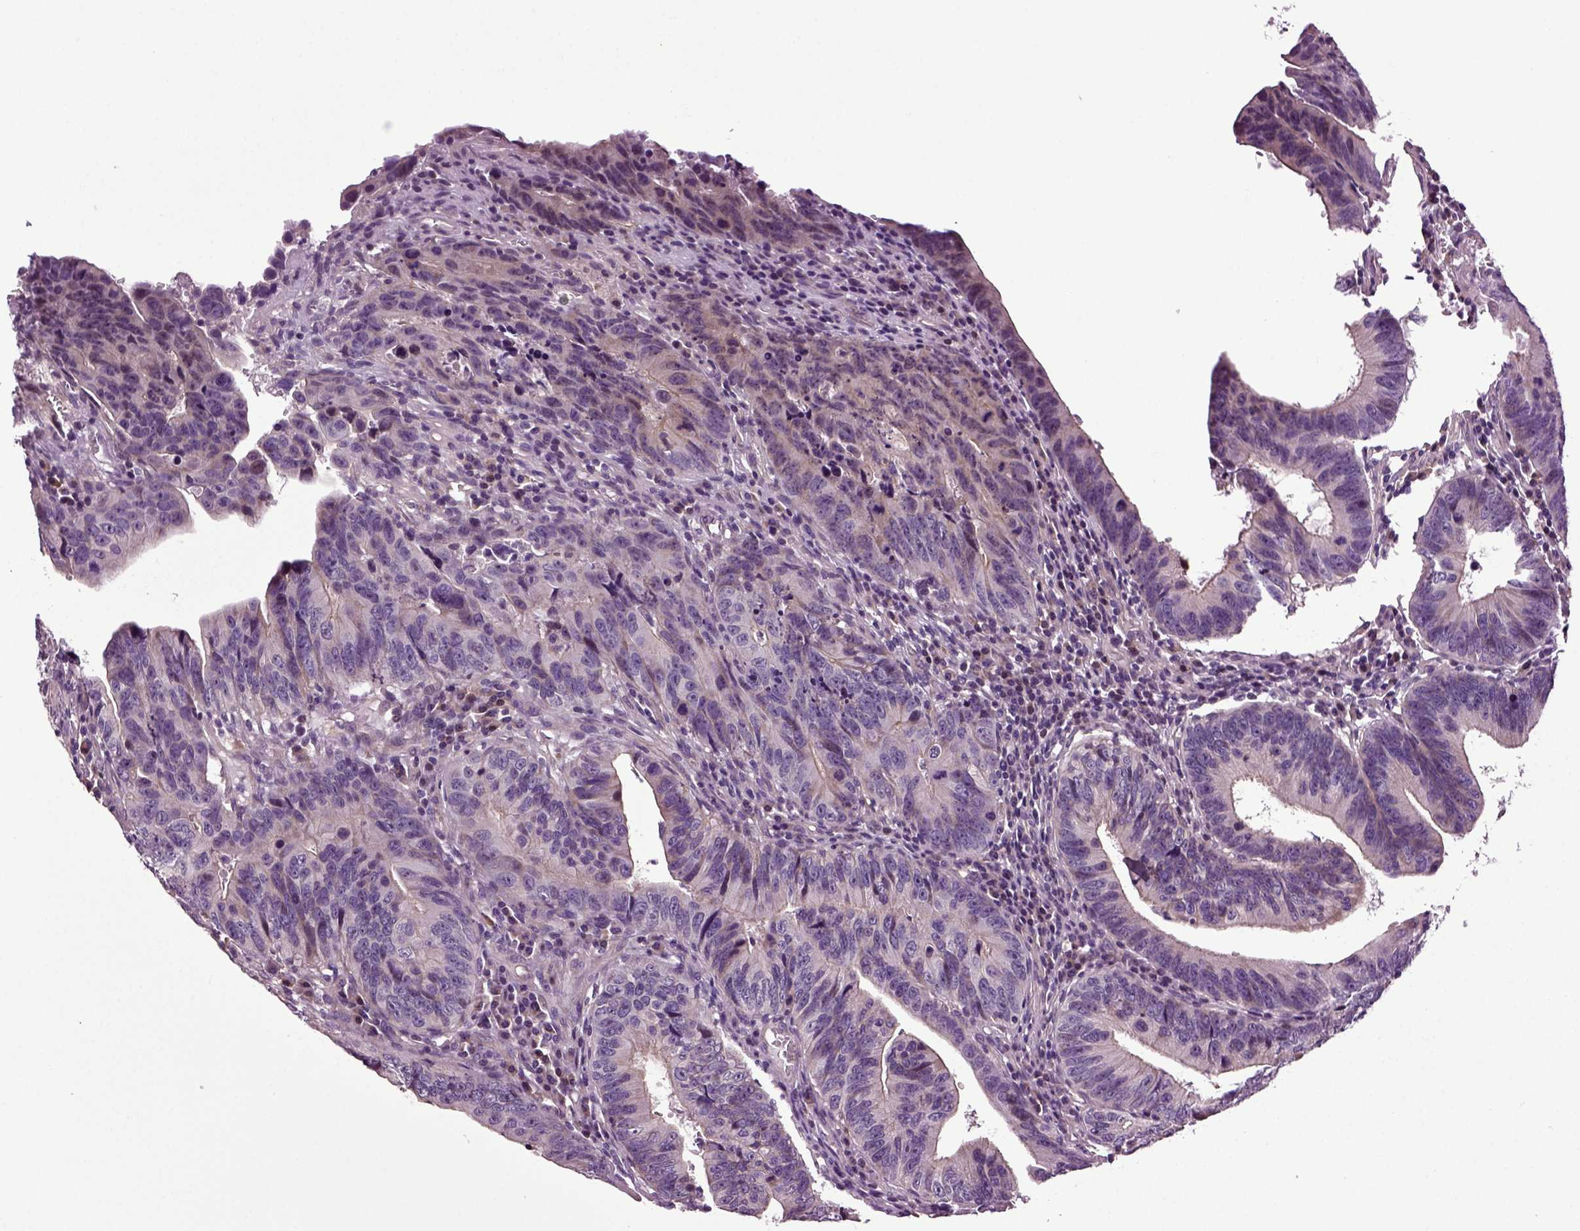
{"staining": {"intensity": "moderate", "quantity": "<25%", "location": "cytoplasmic/membranous"}, "tissue": "colorectal cancer", "cell_type": "Tumor cells", "image_type": "cancer", "snomed": [{"axis": "morphology", "description": "Adenocarcinoma, NOS"}, {"axis": "topography", "description": "Colon"}], "caption": "Immunohistochemistry (DAB (3,3'-diaminobenzidine)) staining of human colorectal adenocarcinoma shows moderate cytoplasmic/membranous protein positivity in about <25% of tumor cells.", "gene": "HAGHL", "patient": {"sex": "female", "age": 87}}